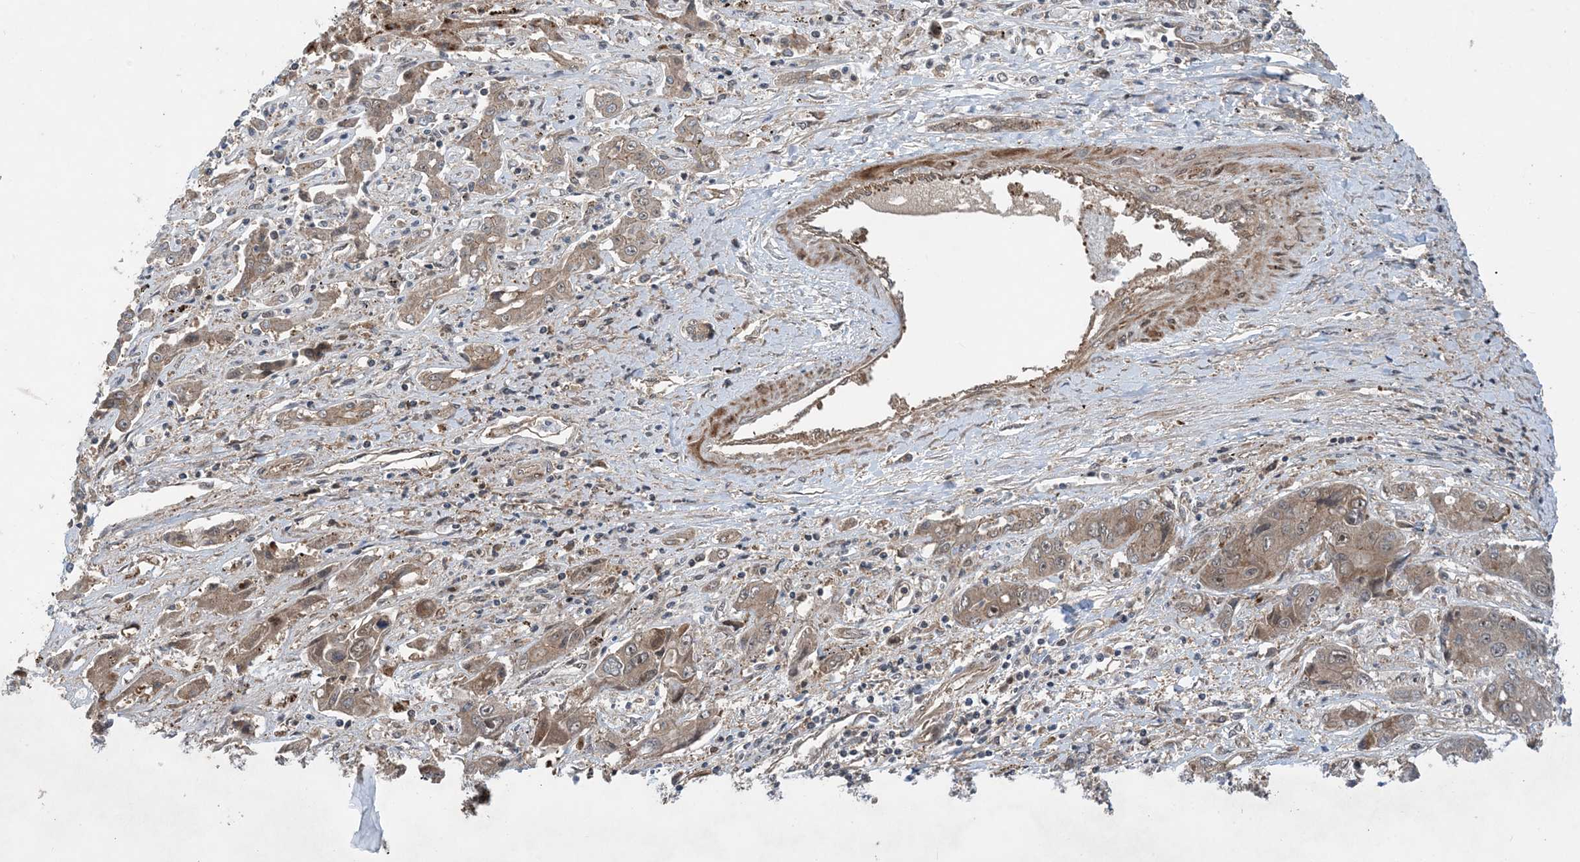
{"staining": {"intensity": "weak", "quantity": ">75%", "location": "cytoplasmic/membranous"}, "tissue": "liver cancer", "cell_type": "Tumor cells", "image_type": "cancer", "snomed": [{"axis": "morphology", "description": "Cholangiocarcinoma"}, {"axis": "topography", "description": "Liver"}], "caption": "The immunohistochemical stain shows weak cytoplasmic/membranous positivity in tumor cells of liver cancer tissue.", "gene": "HEMK1", "patient": {"sex": "male", "age": 67}}